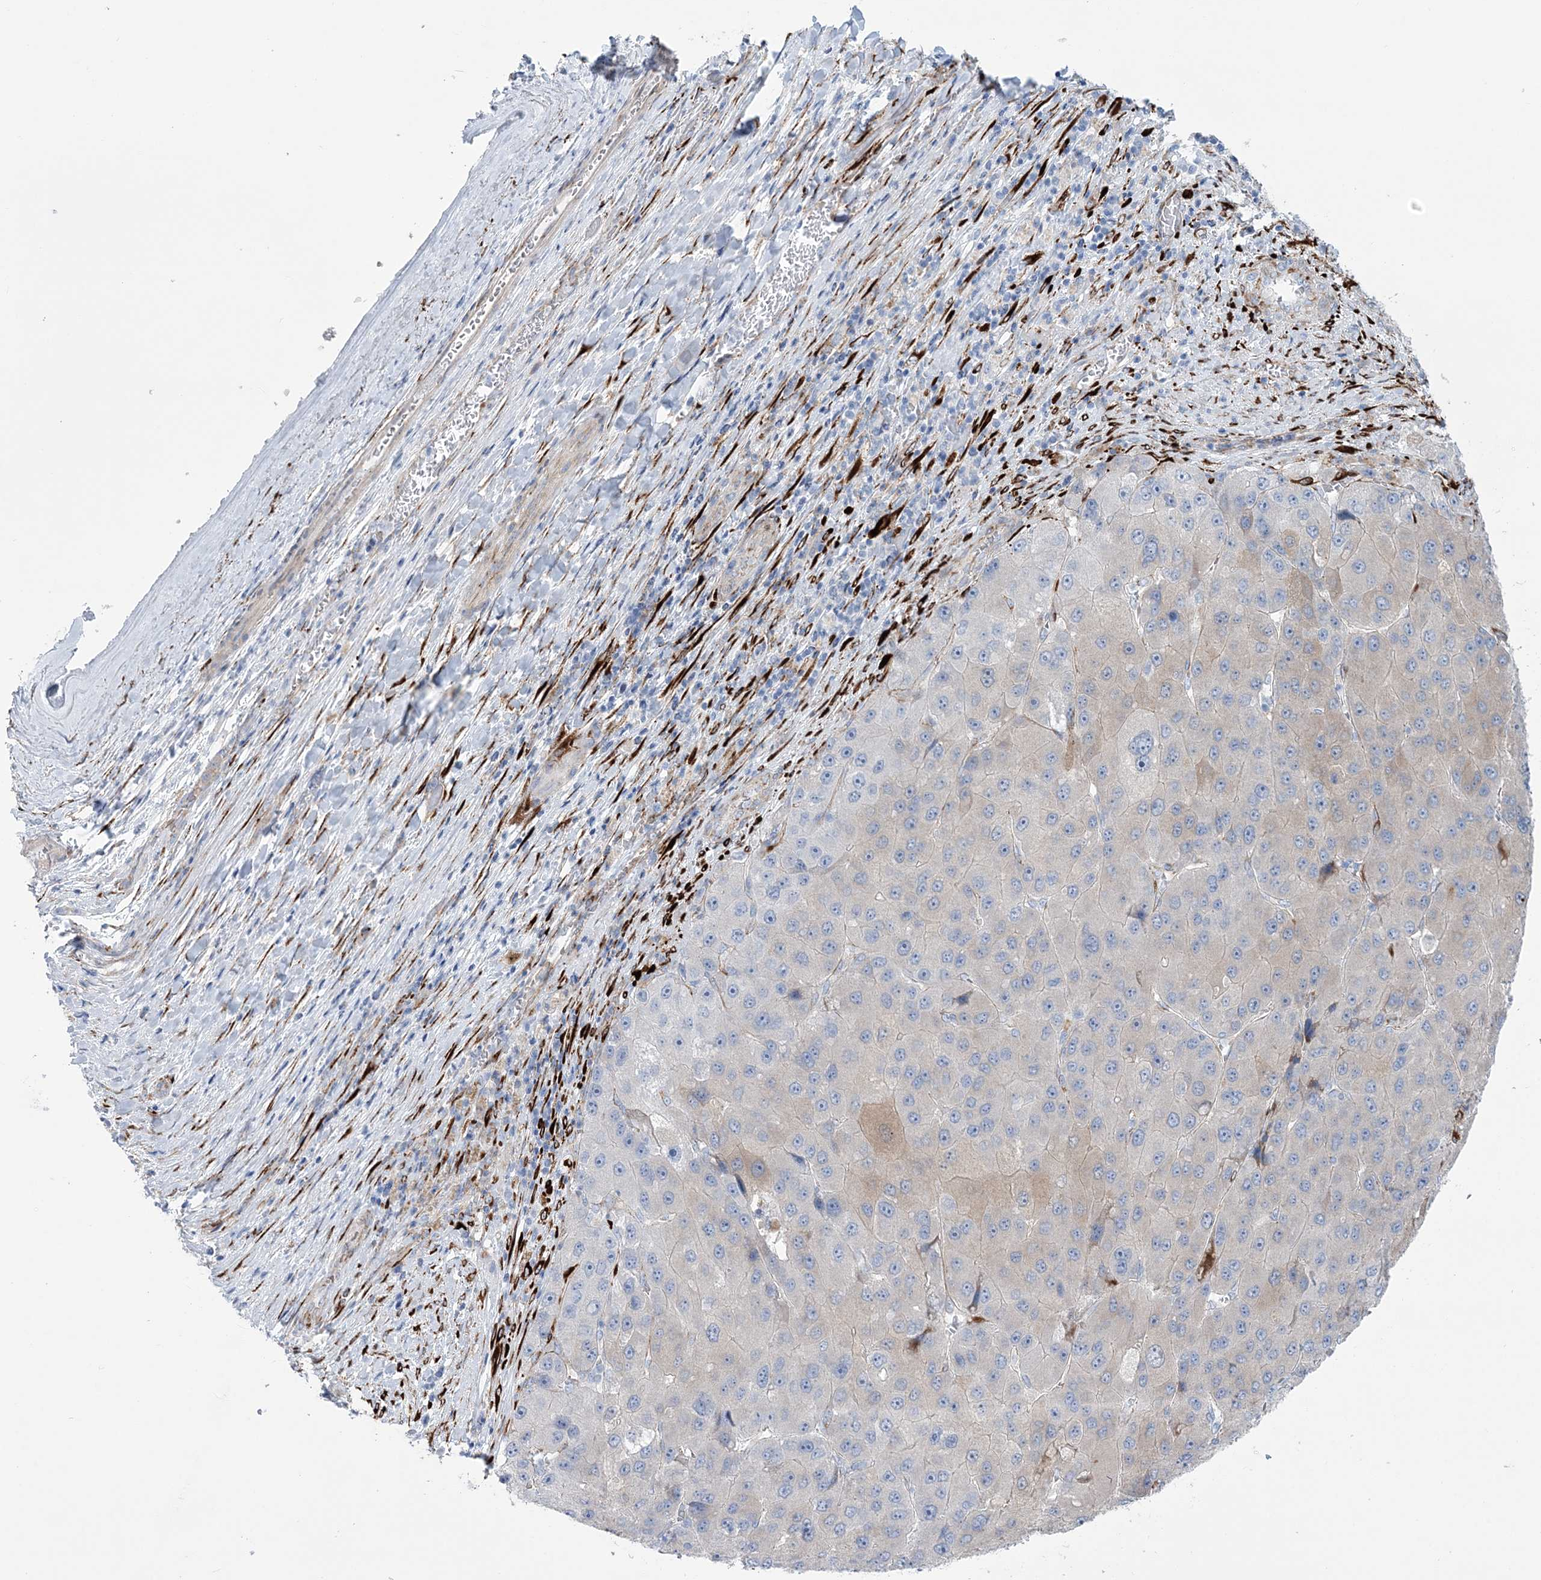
{"staining": {"intensity": "negative", "quantity": "none", "location": "none"}, "tissue": "liver cancer", "cell_type": "Tumor cells", "image_type": "cancer", "snomed": [{"axis": "morphology", "description": "Carcinoma, Hepatocellular, NOS"}, {"axis": "topography", "description": "Liver"}], "caption": "Immunohistochemistry (IHC) of human hepatocellular carcinoma (liver) reveals no positivity in tumor cells.", "gene": "RAB11FIP5", "patient": {"sex": "female", "age": 73}}